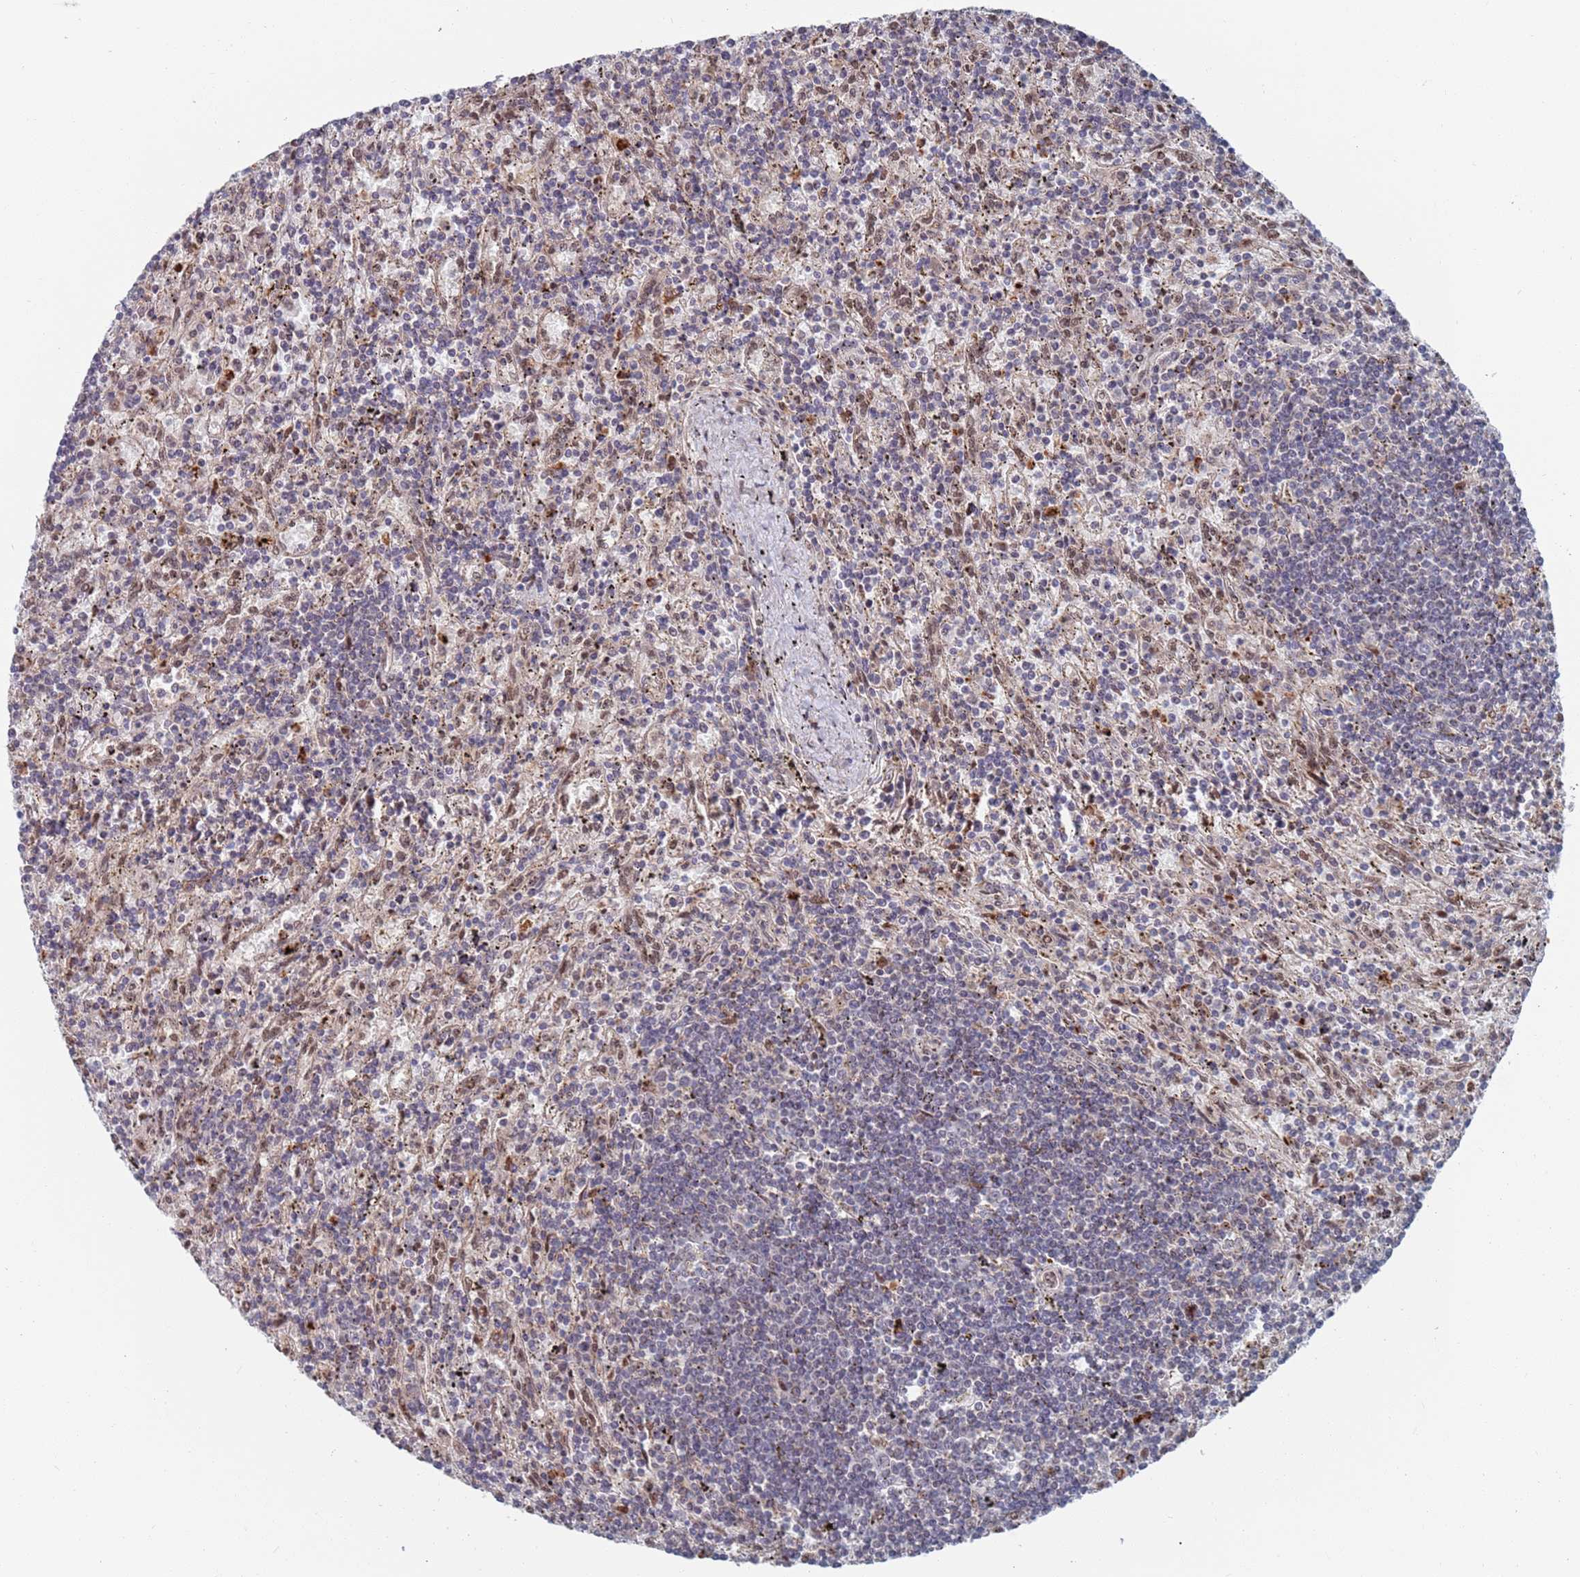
{"staining": {"intensity": "negative", "quantity": "none", "location": "none"}, "tissue": "lymphoma", "cell_type": "Tumor cells", "image_type": "cancer", "snomed": [{"axis": "morphology", "description": "Malignant lymphoma, non-Hodgkin's type, Low grade"}, {"axis": "topography", "description": "Spleen"}], "caption": "This photomicrograph is of lymphoma stained with immunohistochemistry to label a protein in brown with the nuclei are counter-stained blue. There is no positivity in tumor cells.", "gene": "RPP25", "patient": {"sex": "male", "age": 76}}